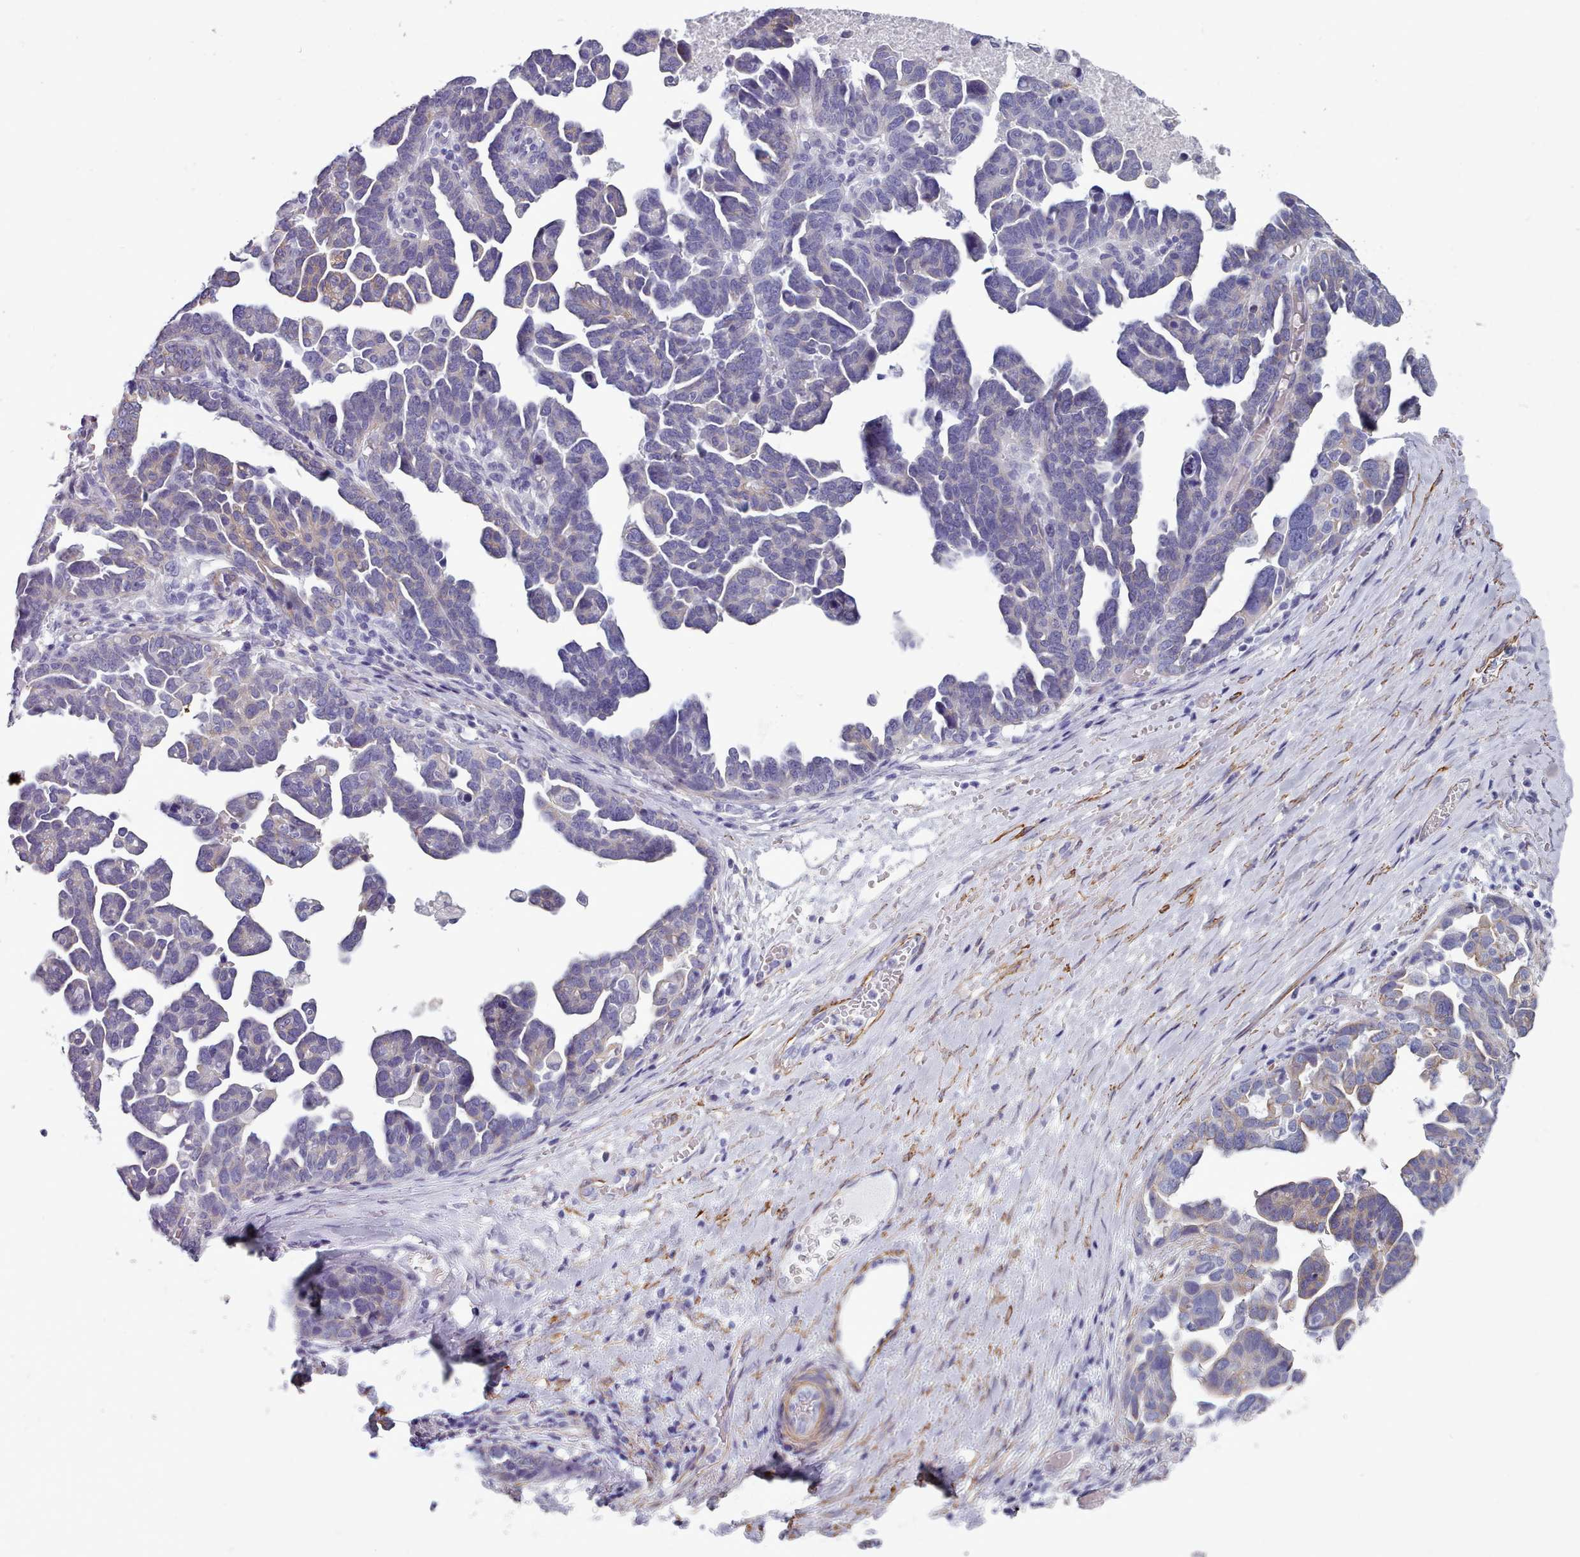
{"staining": {"intensity": "negative", "quantity": "none", "location": "none"}, "tissue": "ovarian cancer", "cell_type": "Tumor cells", "image_type": "cancer", "snomed": [{"axis": "morphology", "description": "Cystadenocarcinoma, serous, NOS"}, {"axis": "topography", "description": "Ovary"}], "caption": "Immunohistochemistry image of ovarian cancer (serous cystadenocarcinoma) stained for a protein (brown), which exhibits no expression in tumor cells. Brightfield microscopy of IHC stained with DAB (brown) and hematoxylin (blue), captured at high magnification.", "gene": "FPGS", "patient": {"sex": "female", "age": 54}}